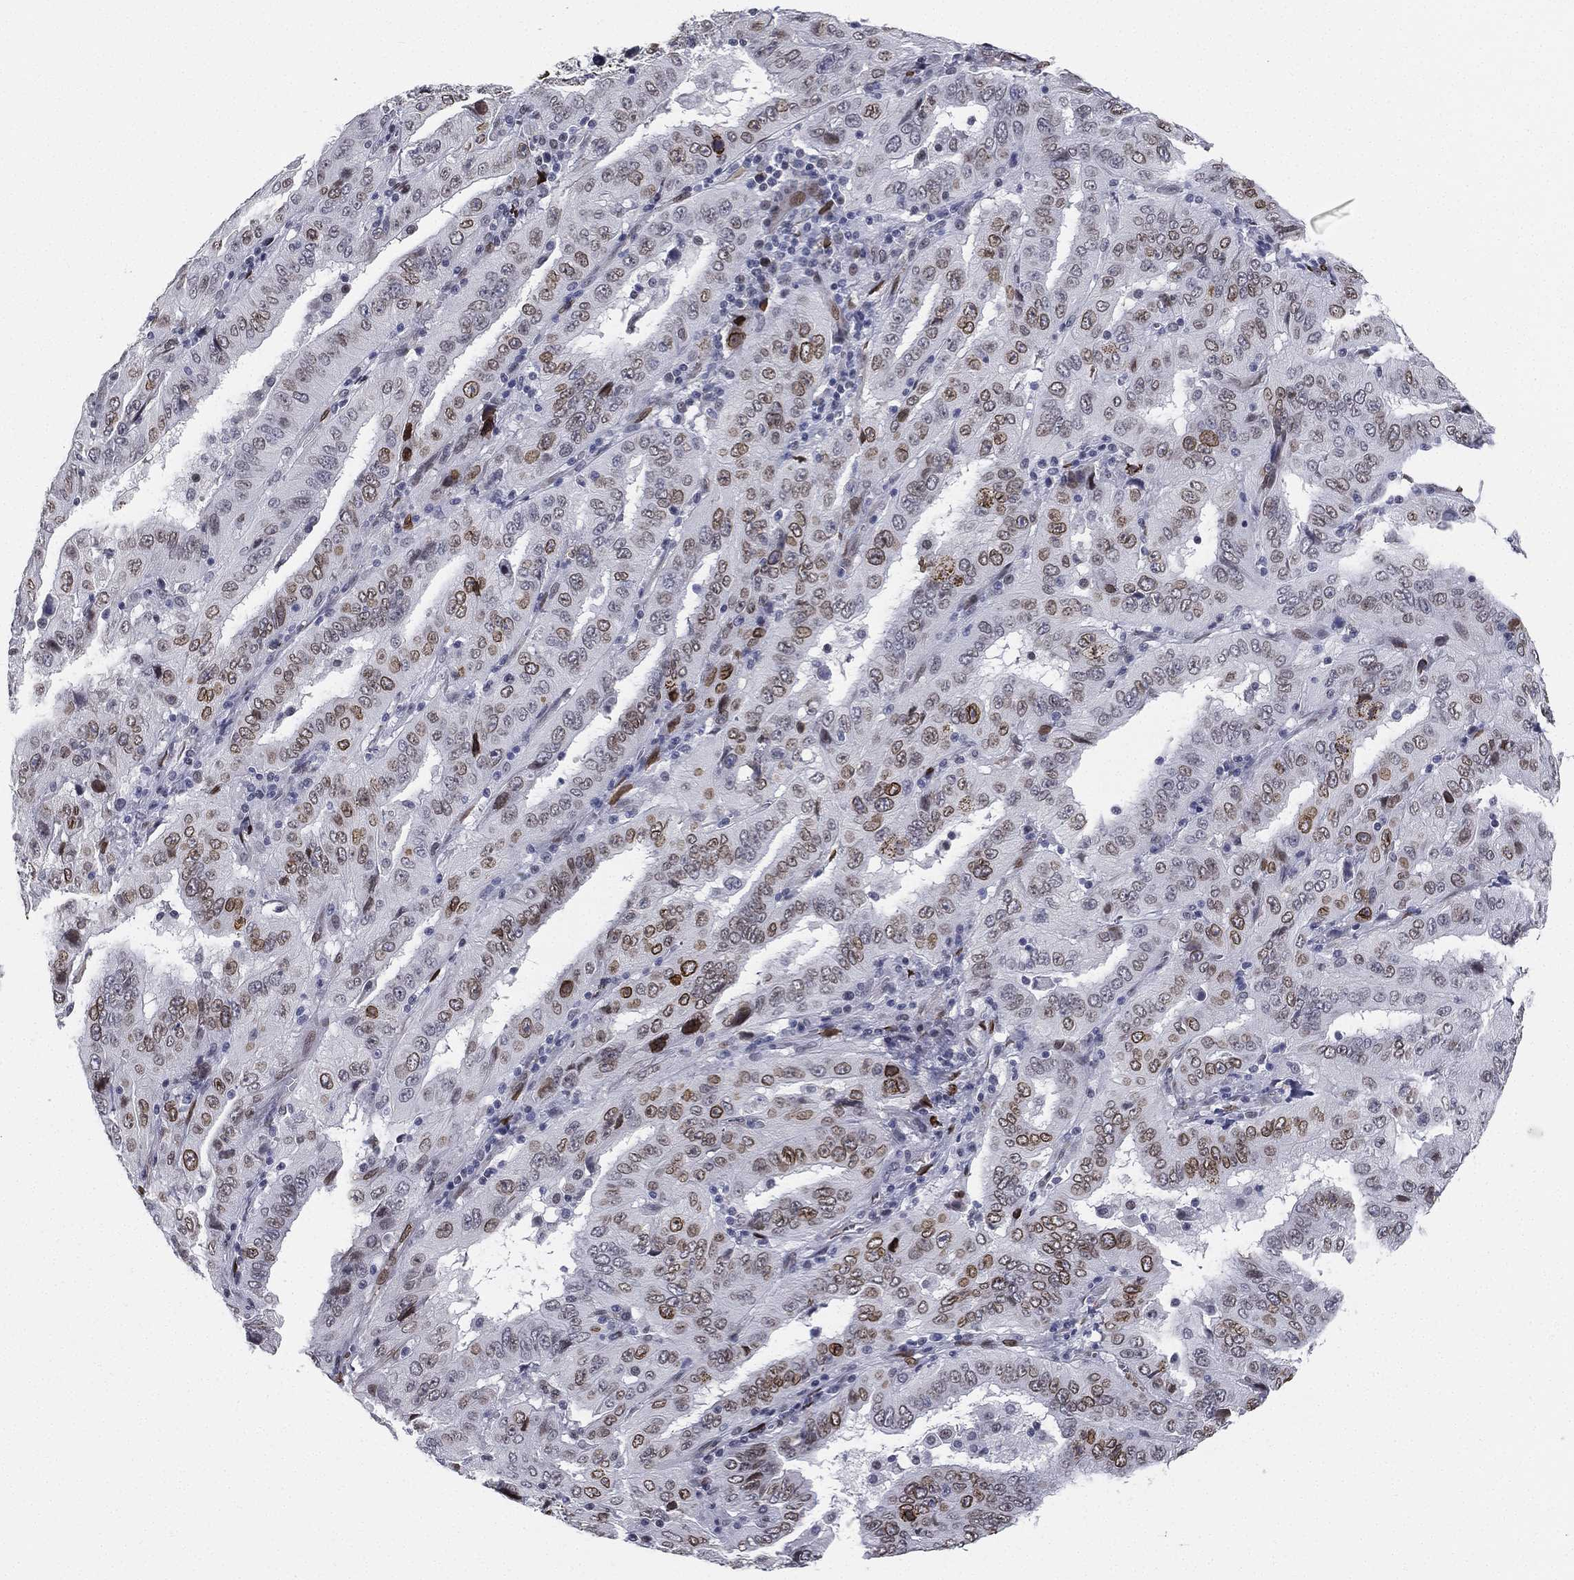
{"staining": {"intensity": "moderate", "quantity": "25%-75%", "location": "nuclear"}, "tissue": "pancreatic cancer", "cell_type": "Tumor cells", "image_type": "cancer", "snomed": [{"axis": "morphology", "description": "Adenocarcinoma, NOS"}, {"axis": "topography", "description": "Pancreas"}], "caption": "Immunohistochemical staining of human adenocarcinoma (pancreatic) reveals medium levels of moderate nuclear staining in about 25%-75% of tumor cells.", "gene": "LMNB1", "patient": {"sex": "male", "age": 63}}